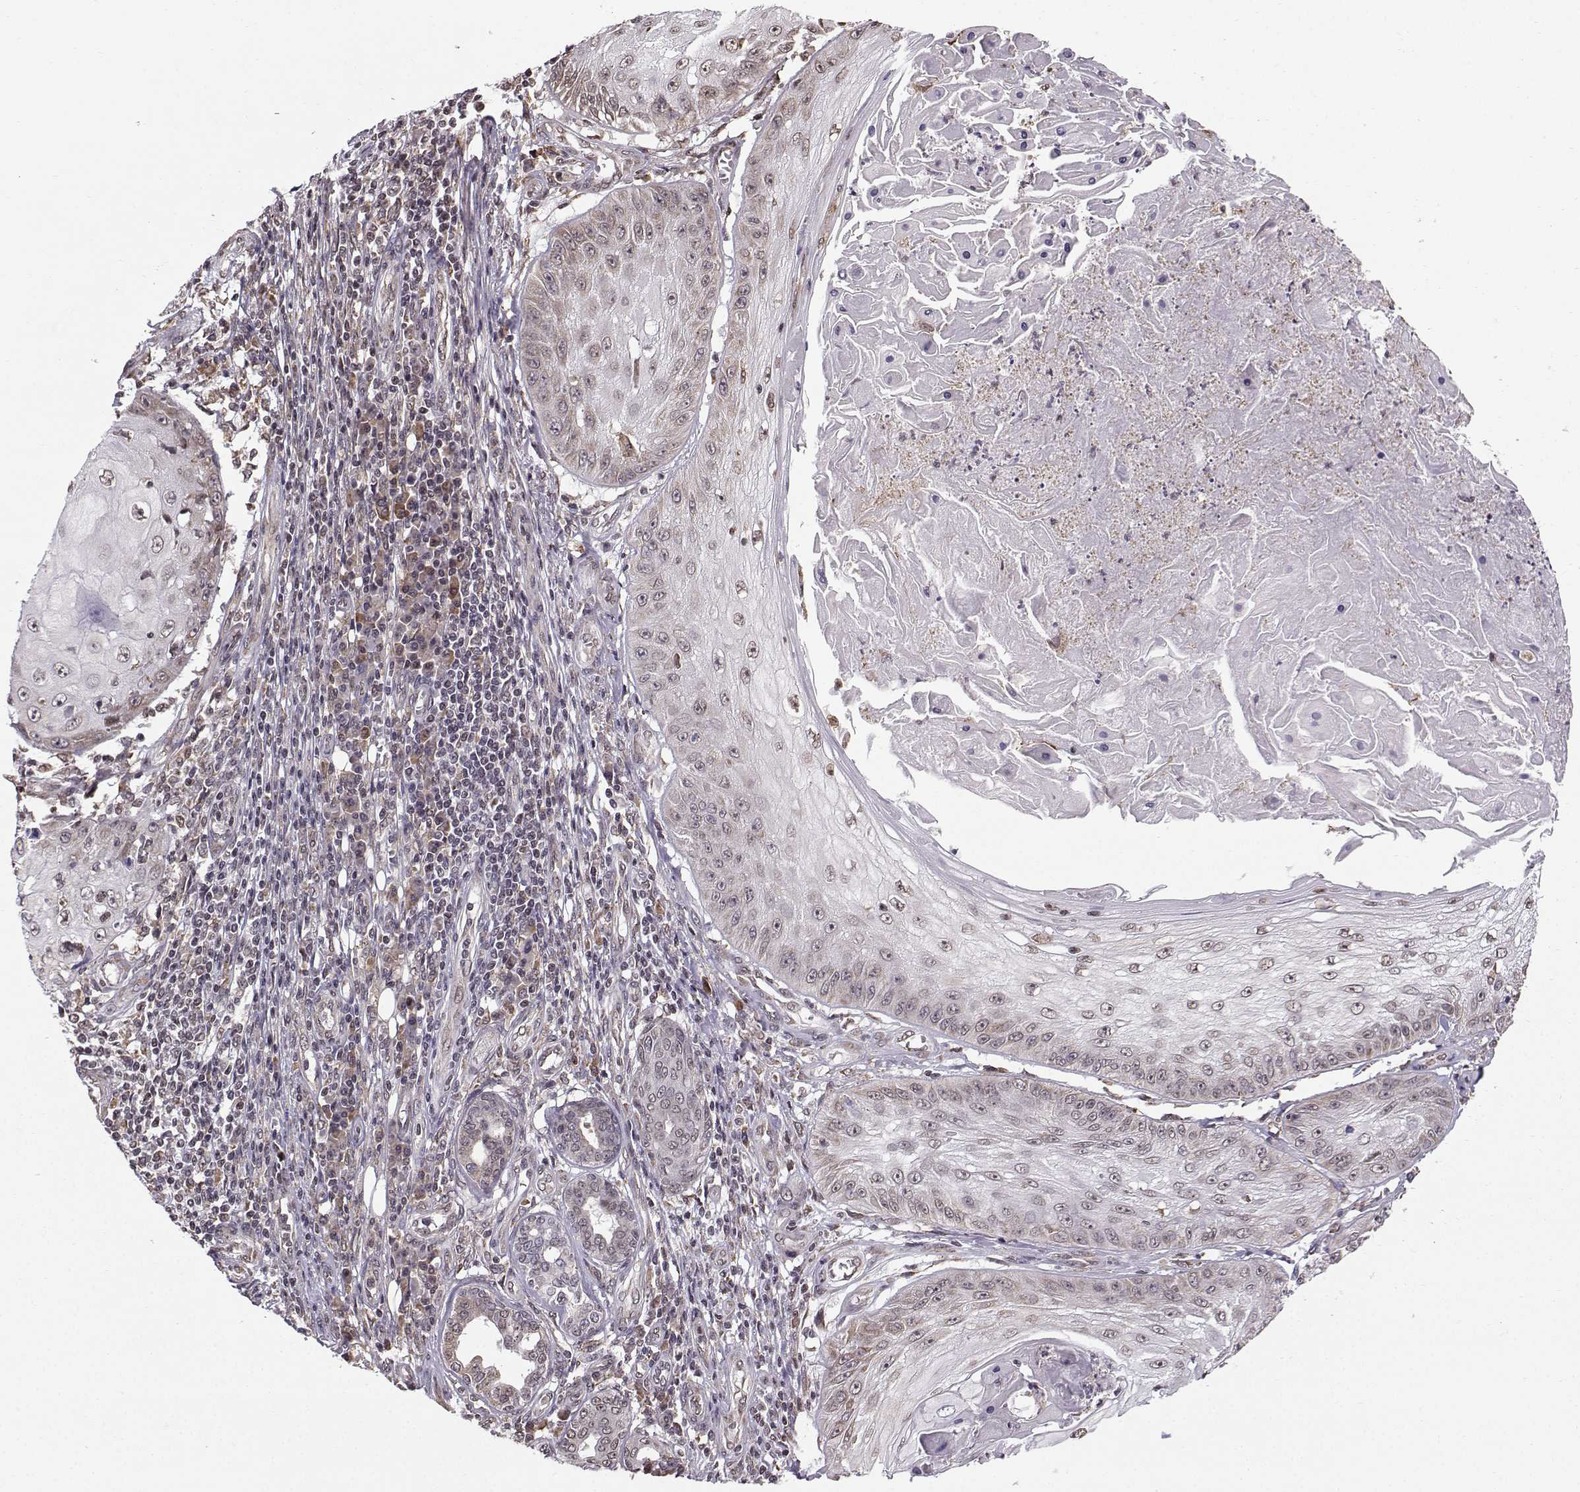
{"staining": {"intensity": "weak", "quantity": "25%-75%", "location": "nuclear"}, "tissue": "skin cancer", "cell_type": "Tumor cells", "image_type": "cancer", "snomed": [{"axis": "morphology", "description": "Squamous cell carcinoma, NOS"}, {"axis": "topography", "description": "Skin"}], "caption": "High-magnification brightfield microscopy of squamous cell carcinoma (skin) stained with DAB (brown) and counterstained with hematoxylin (blue). tumor cells exhibit weak nuclear staining is appreciated in about25%-75% of cells.", "gene": "EZH1", "patient": {"sex": "male", "age": 70}}